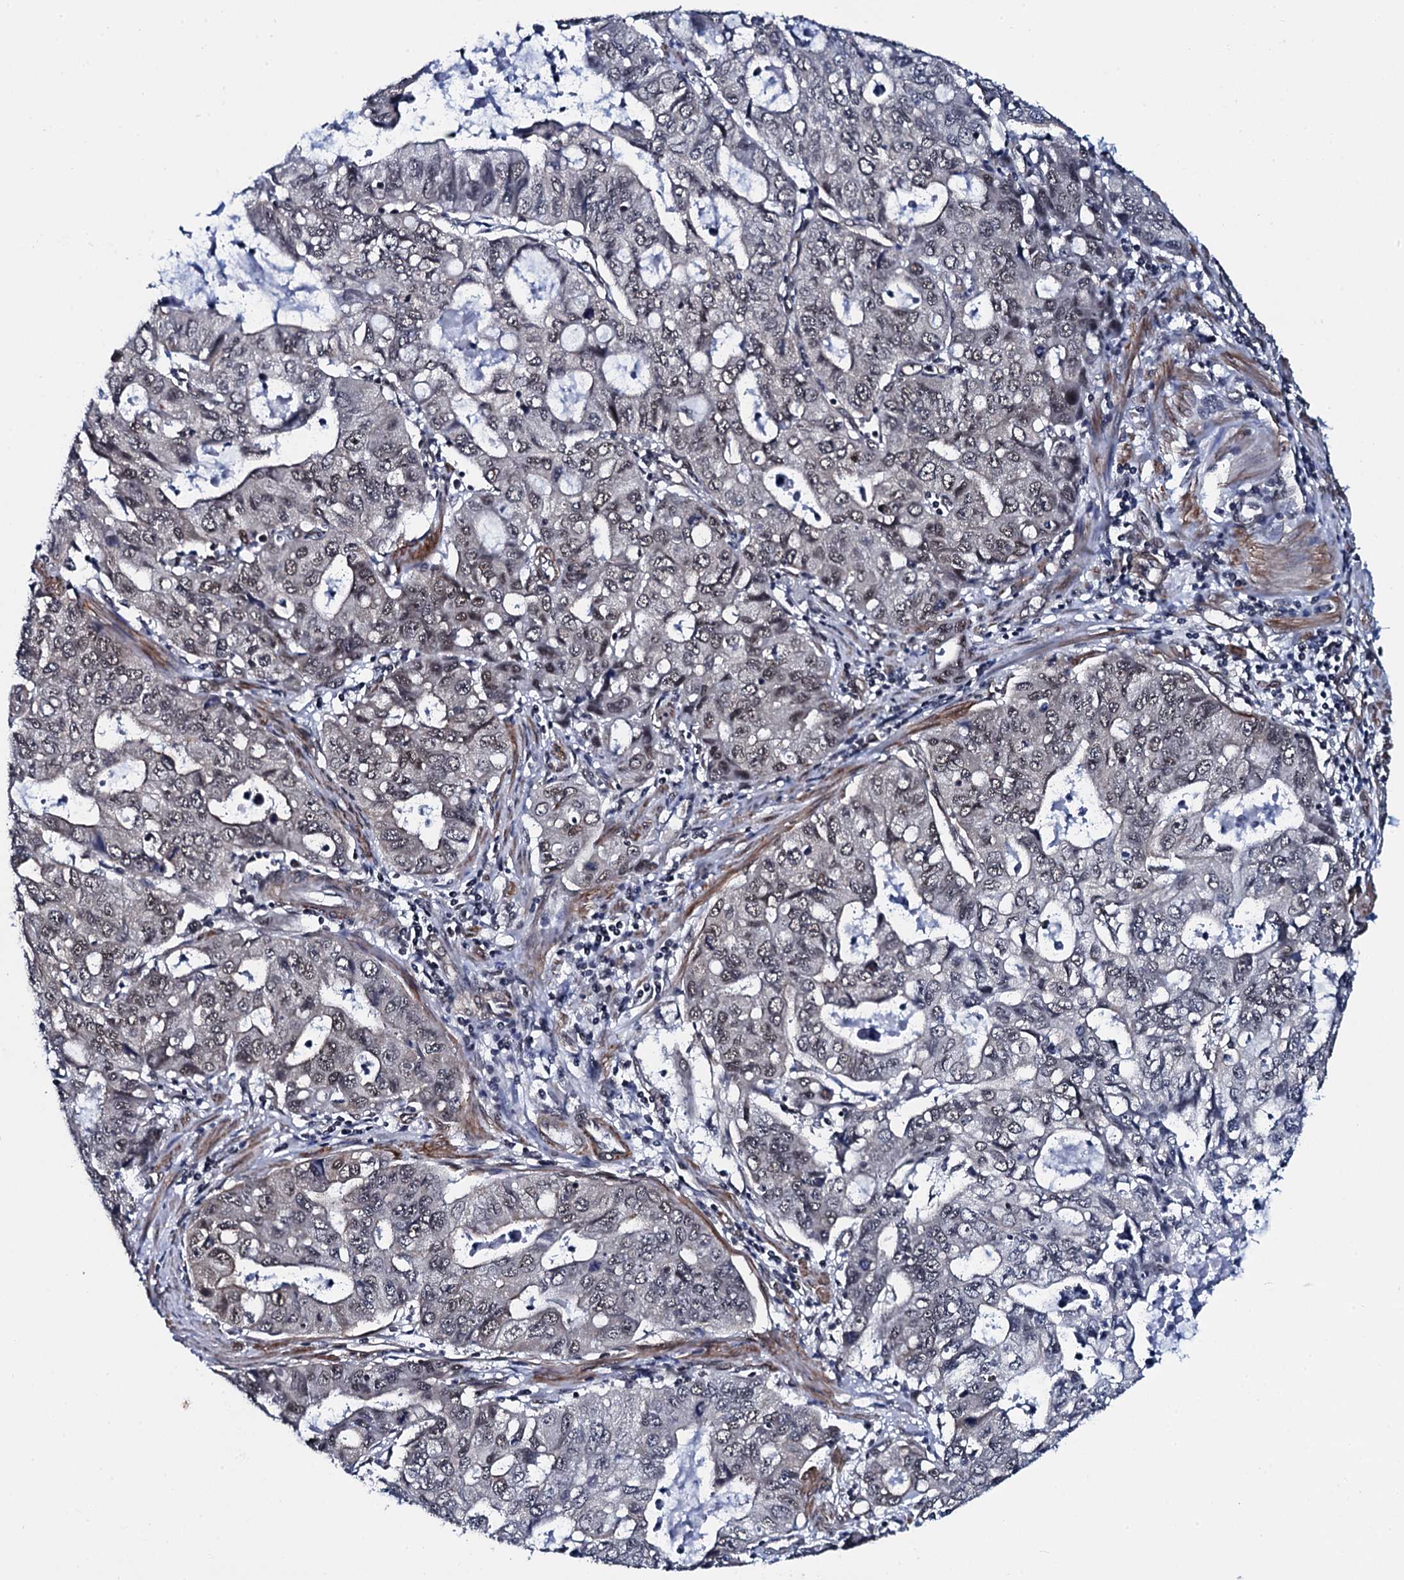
{"staining": {"intensity": "moderate", "quantity": "25%-75%", "location": "nuclear"}, "tissue": "stomach cancer", "cell_type": "Tumor cells", "image_type": "cancer", "snomed": [{"axis": "morphology", "description": "Adenocarcinoma, NOS"}, {"axis": "topography", "description": "Stomach, upper"}], "caption": "The histopathology image shows a brown stain indicating the presence of a protein in the nuclear of tumor cells in stomach cancer (adenocarcinoma).", "gene": "CWC15", "patient": {"sex": "female", "age": 52}}